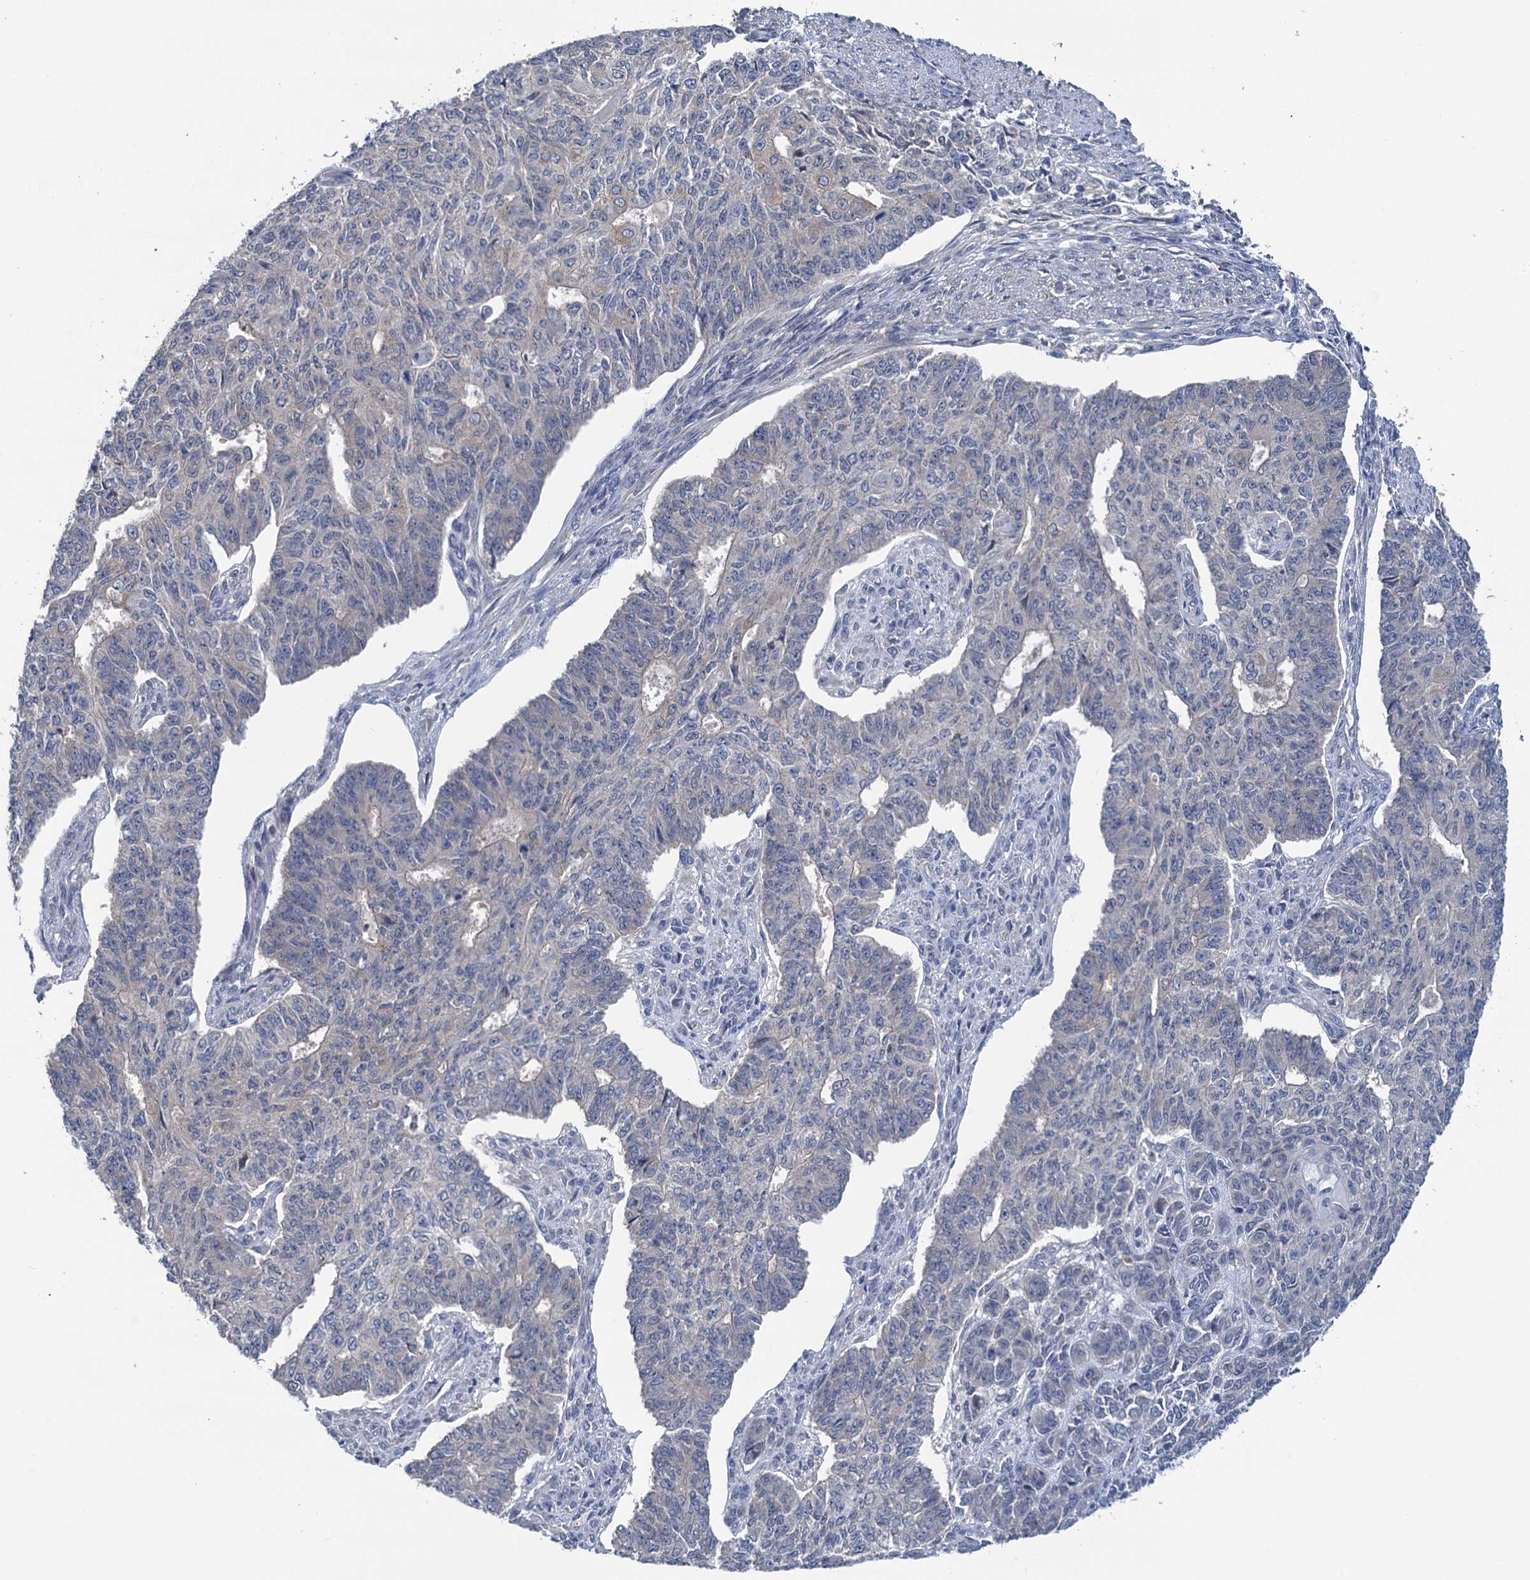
{"staining": {"intensity": "negative", "quantity": "none", "location": "none"}, "tissue": "endometrial cancer", "cell_type": "Tumor cells", "image_type": "cancer", "snomed": [{"axis": "morphology", "description": "Adenocarcinoma, NOS"}, {"axis": "topography", "description": "Endometrium"}], "caption": "Tumor cells are negative for protein expression in human adenocarcinoma (endometrial).", "gene": "ANKRD42", "patient": {"sex": "female", "age": 32}}